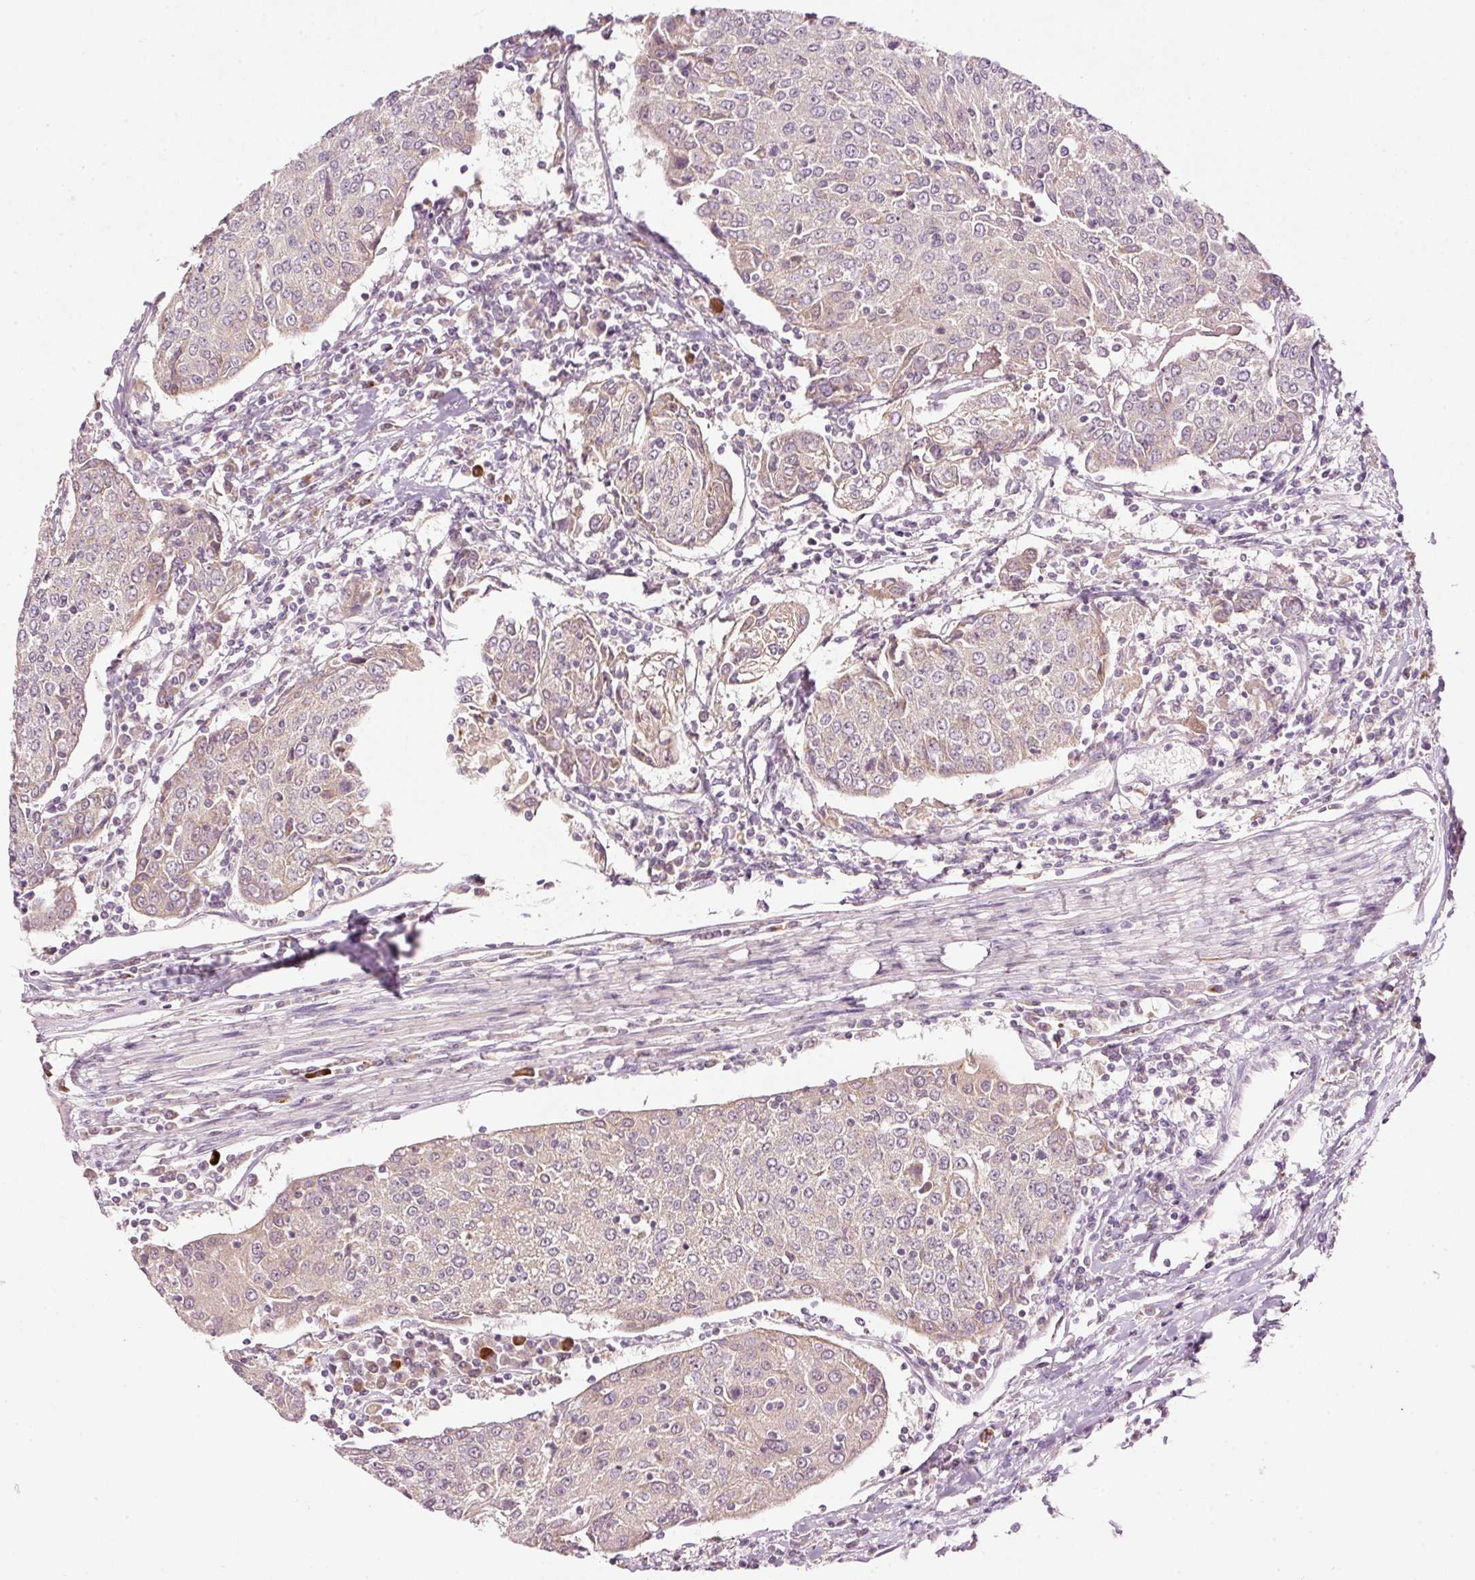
{"staining": {"intensity": "weak", "quantity": "<25%", "location": "cytoplasmic/membranous"}, "tissue": "urothelial cancer", "cell_type": "Tumor cells", "image_type": "cancer", "snomed": [{"axis": "morphology", "description": "Urothelial carcinoma, High grade"}, {"axis": "topography", "description": "Urinary bladder"}], "caption": "Immunohistochemistry (IHC) micrograph of human urothelial cancer stained for a protein (brown), which displays no positivity in tumor cells. The staining was performed using DAB (3,3'-diaminobenzidine) to visualize the protein expression in brown, while the nuclei were stained in blue with hematoxylin (Magnification: 20x).", "gene": "CDC20B", "patient": {"sex": "female", "age": 85}}